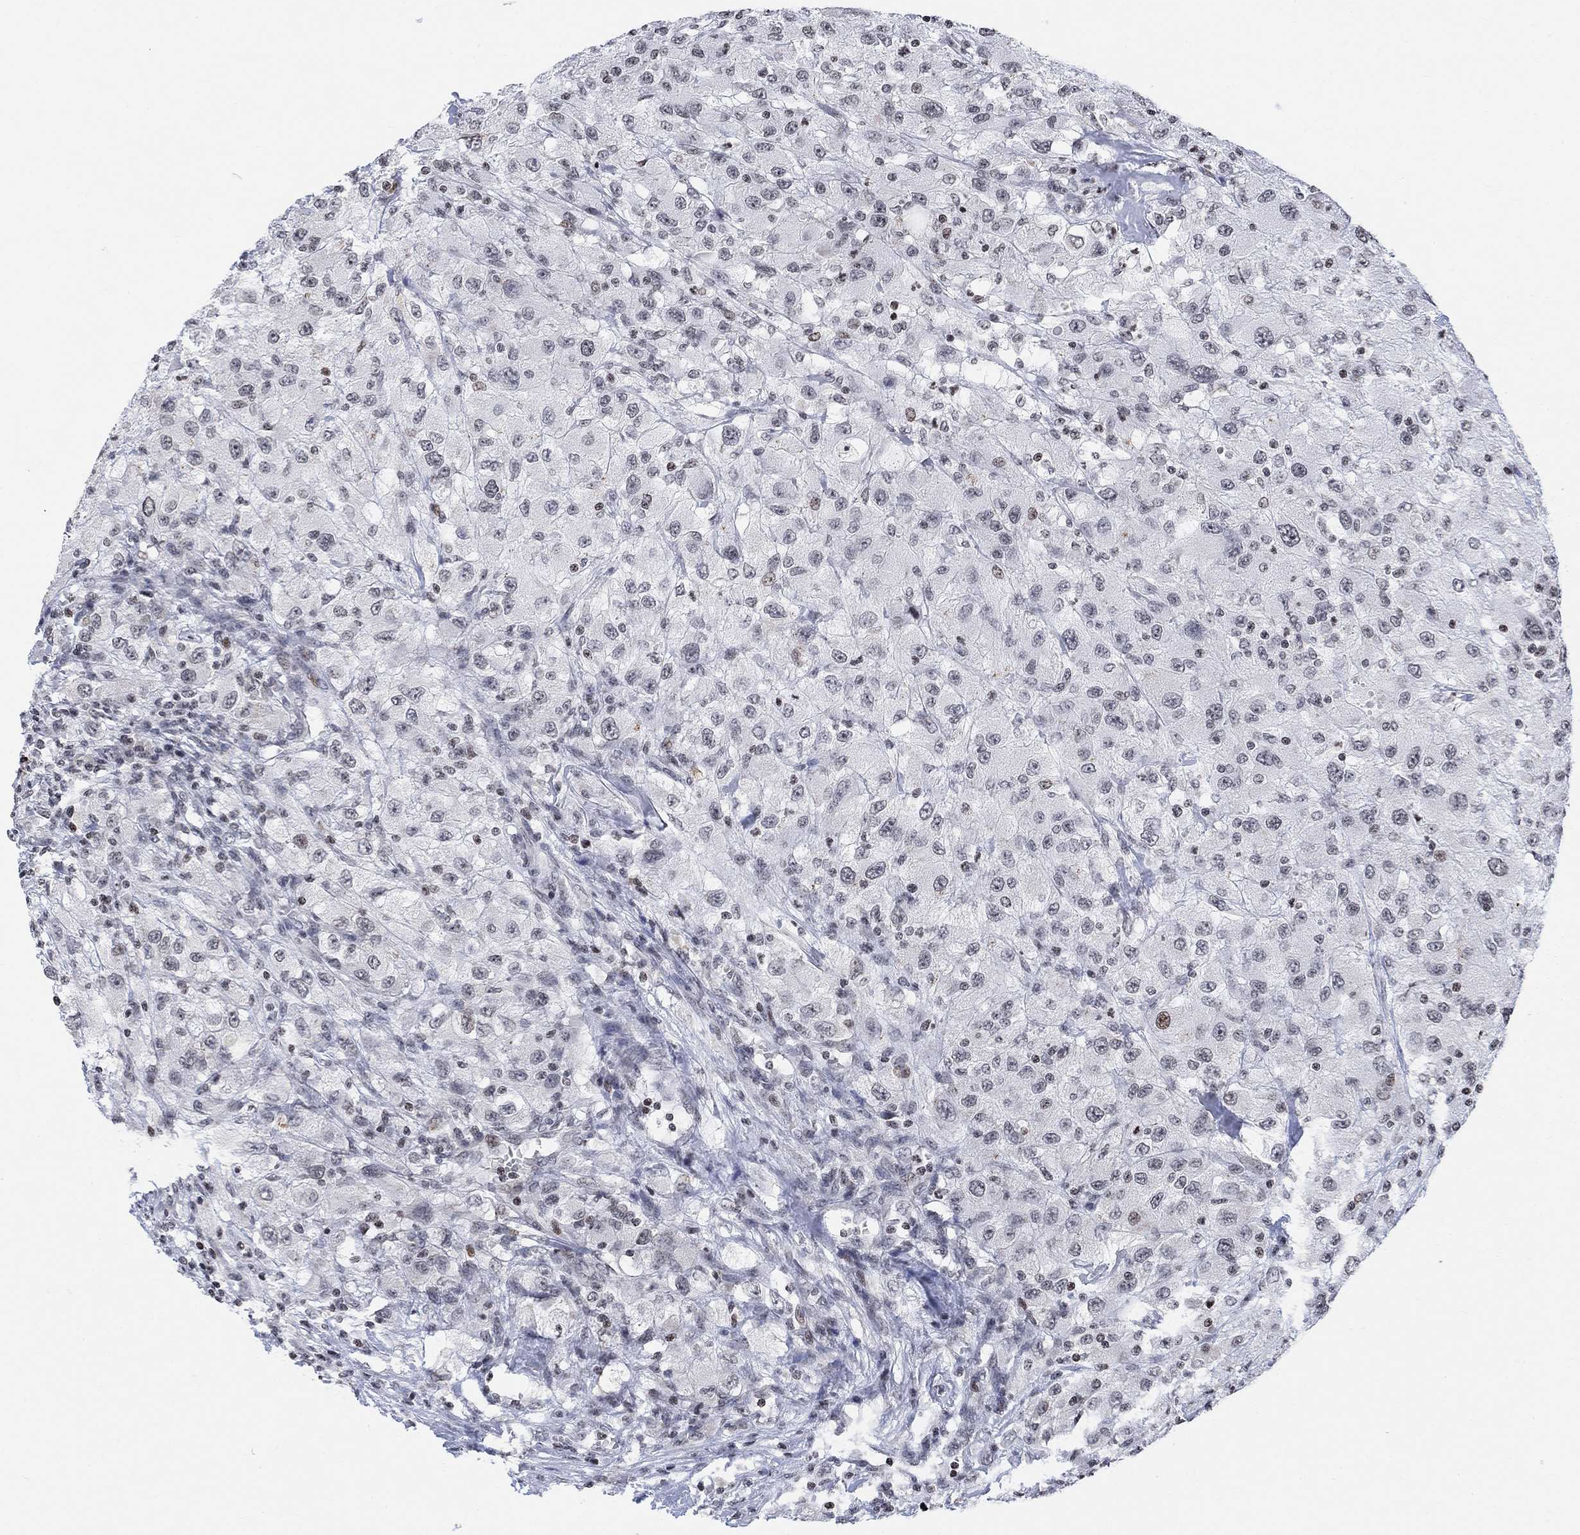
{"staining": {"intensity": "moderate", "quantity": "<25%", "location": "nuclear"}, "tissue": "renal cancer", "cell_type": "Tumor cells", "image_type": "cancer", "snomed": [{"axis": "morphology", "description": "Adenocarcinoma, NOS"}, {"axis": "topography", "description": "Kidney"}], "caption": "Approximately <25% of tumor cells in human renal adenocarcinoma display moderate nuclear protein positivity as visualized by brown immunohistochemical staining.", "gene": "ABHD14A", "patient": {"sex": "female", "age": 67}}